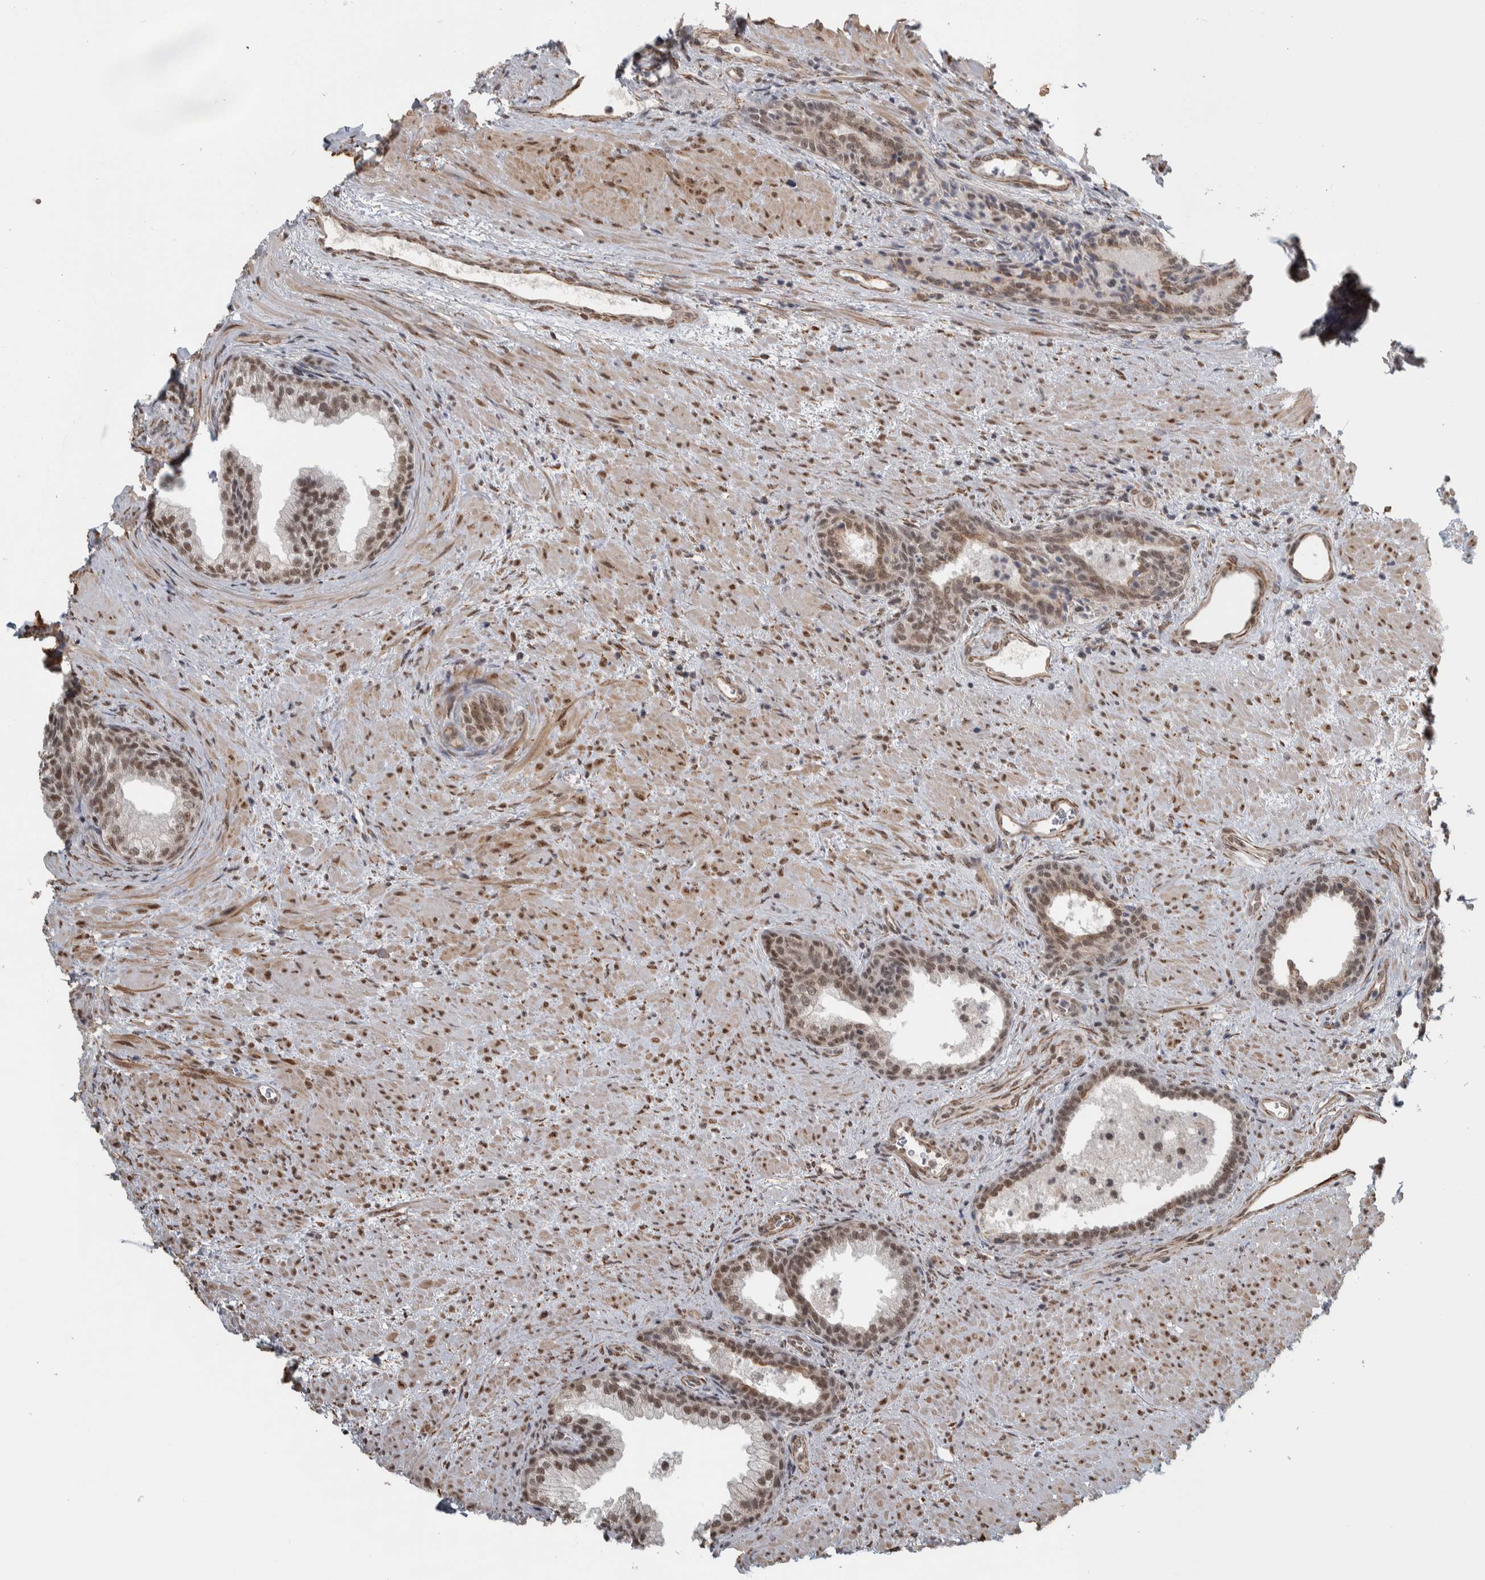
{"staining": {"intensity": "moderate", "quantity": ">75%", "location": "nuclear"}, "tissue": "prostate", "cell_type": "Glandular cells", "image_type": "normal", "snomed": [{"axis": "morphology", "description": "Normal tissue, NOS"}, {"axis": "topography", "description": "Prostate"}], "caption": "Protein staining displays moderate nuclear expression in about >75% of glandular cells in benign prostate.", "gene": "DDX42", "patient": {"sex": "male", "age": 76}}